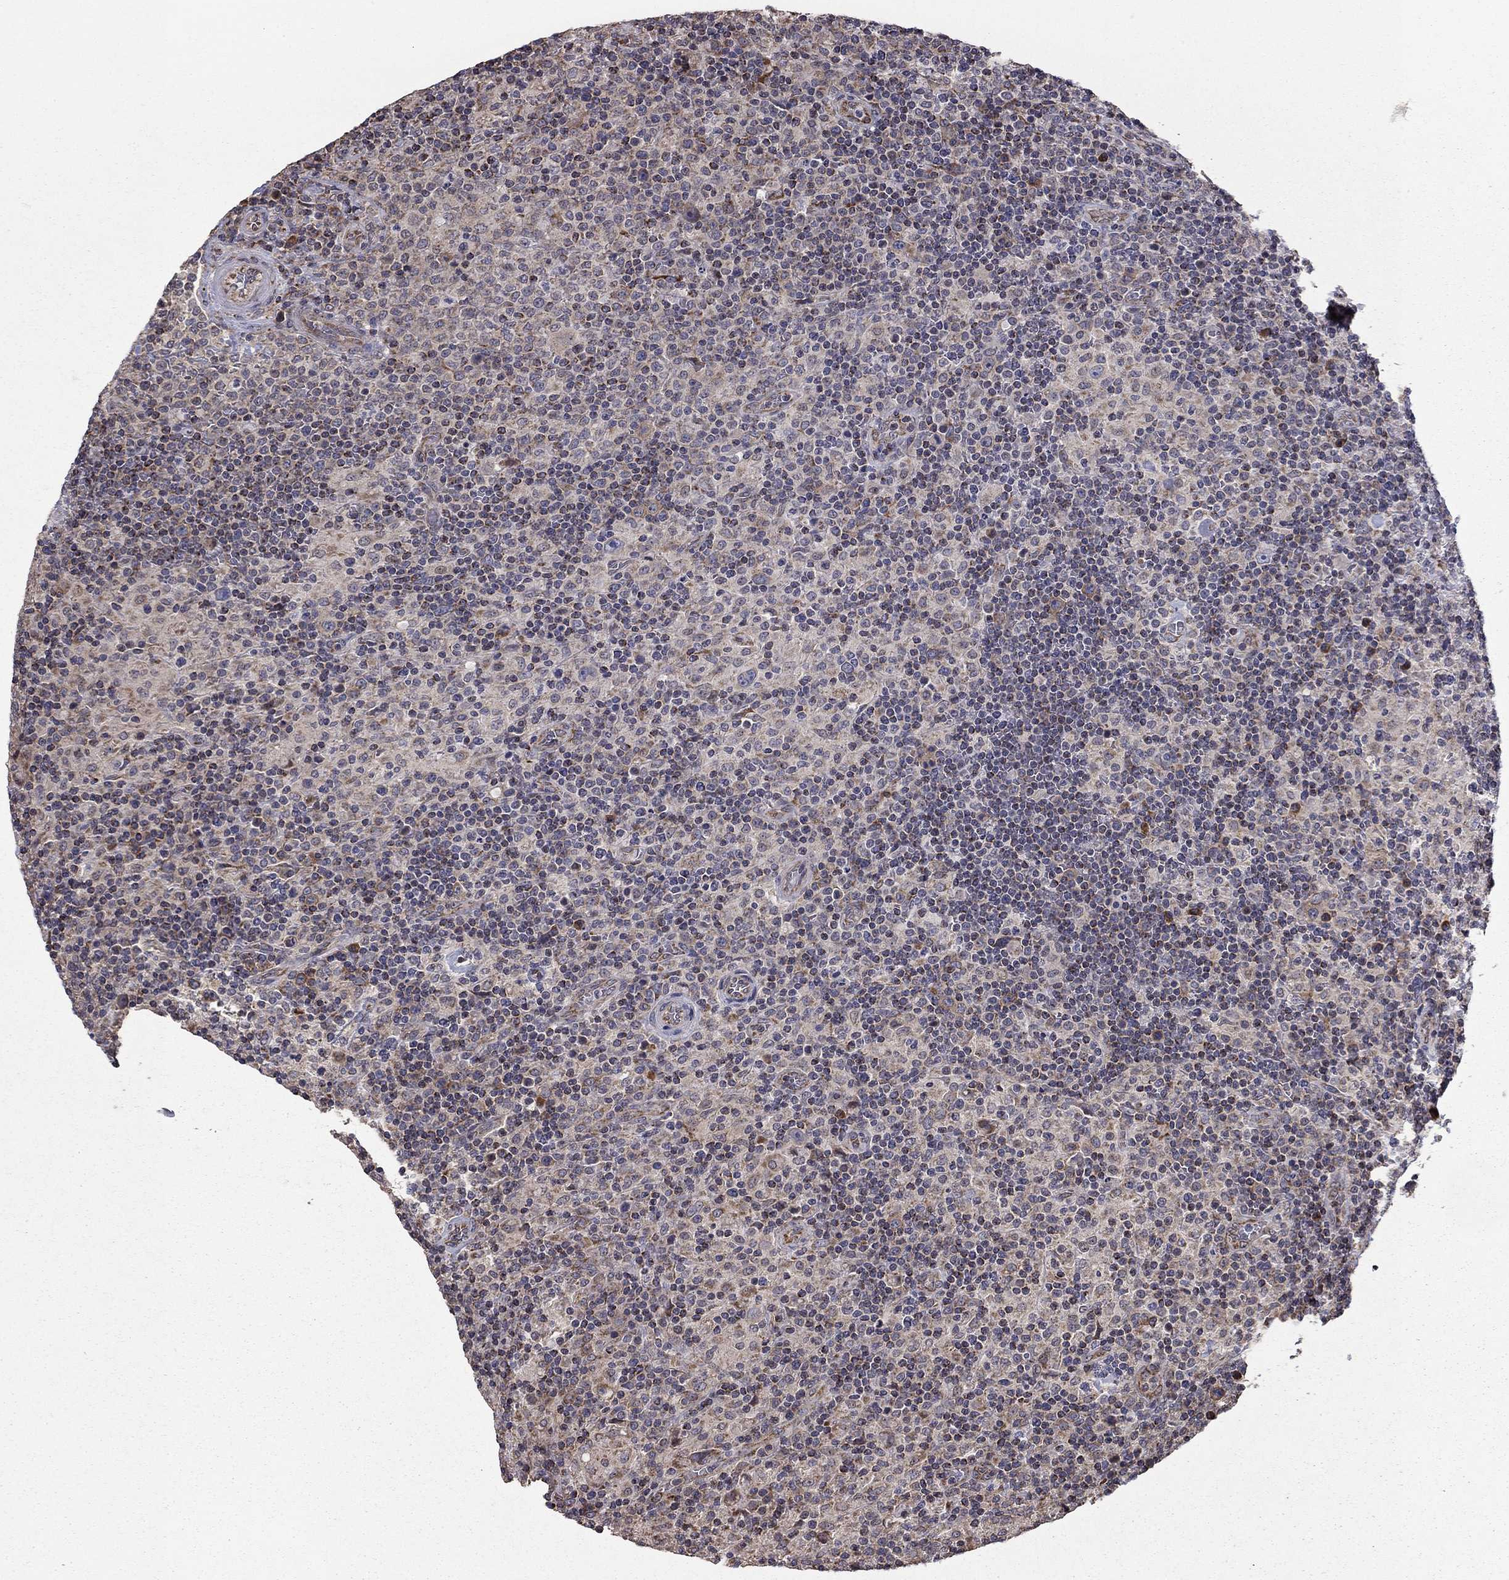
{"staining": {"intensity": "moderate", "quantity": "<25%", "location": "cytoplasmic/membranous"}, "tissue": "lymphoma", "cell_type": "Tumor cells", "image_type": "cancer", "snomed": [{"axis": "morphology", "description": "Hodgkin's disease, NOS"}, {"axis": "topography", "description": "Lymph node"}], "caption": "DAB (3,3'-diaminobenzidine) immunohistochemical staining of Hodgkin's disease shows moderate cytoplasmic/membranous protein positivity in about <25% of tumor cells. The staining is performed using DAB brown chromogen to label protein expression. The nuclei are counter-stained blue using hematoxylin.", "gene": "NKIRAS1", "patient": {"sex": "male", "age": 70}}